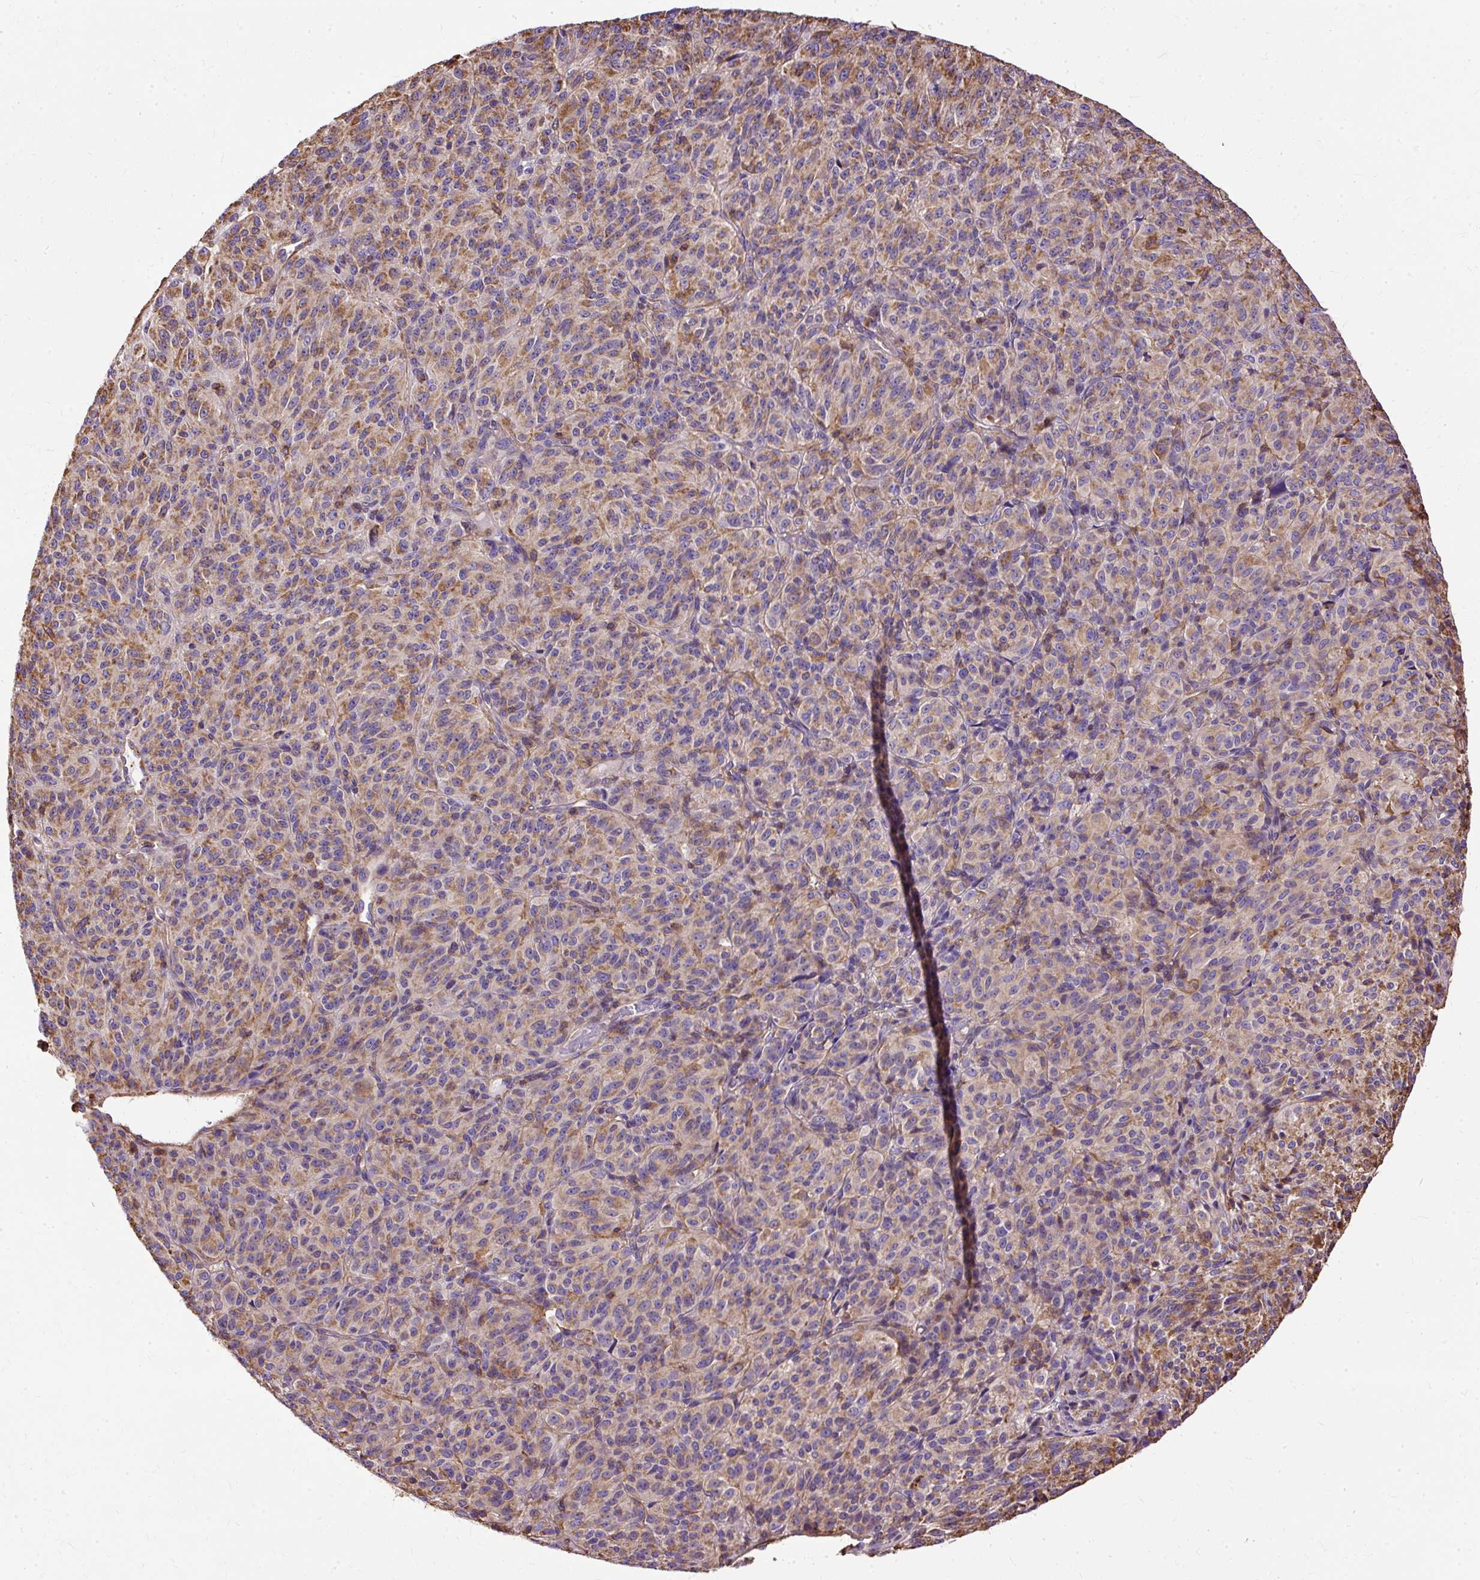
{"staining": {"intensity": "moderate", "quantity": "25%-75%", "location": "cytoplasmic/membranous"}, "tissue": "melanoma", "cell_type": "Tumor cells", "image_type": "cancer", "snomed": [{"axis": "morphology", "description": "Malignant melanoma, Metastatic site"}, {"axis": "topography", "description": "Brain"}], "caption": "Immunohistochemistry (IHC) of human melanoma reveals medium levels of moderate cytoplasmic/membranous expression in approximately 25%-75% of tumor cells. The staining is performed using DAB brown chromogen to label protein expression. The nuclei are counter-stained blue using hematoxylin.", "gene": "KLHL11", "patient": {"sex": "female", "age": 56}}